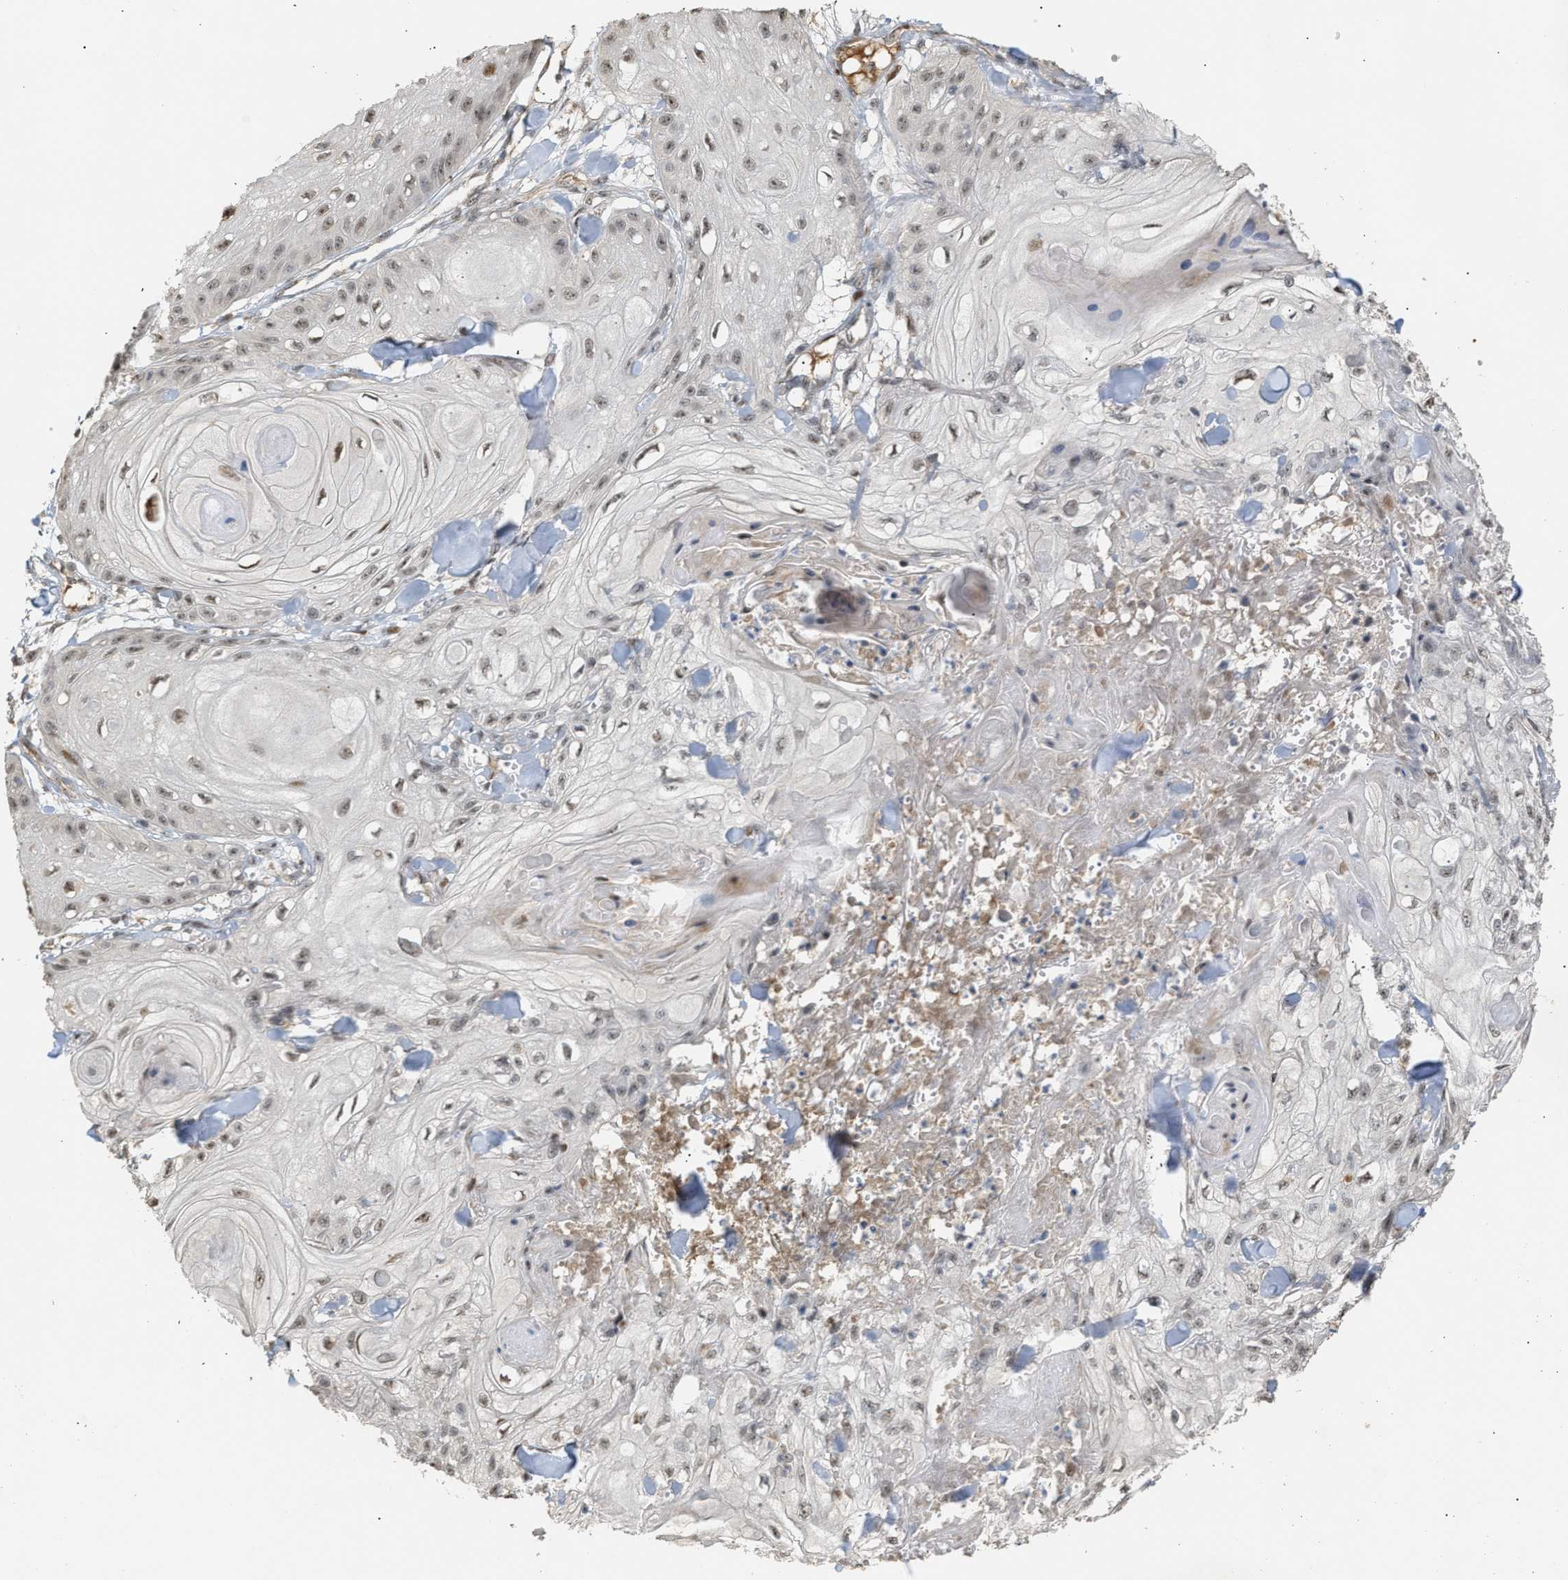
{"staining": {"intensity": "weak", "quantity": ">75%", "location": "nuclear"}, "tissue": "skin cancer", "cell_type": "Tumor cells", "image_type": "cancer", "snomed": [{"axis": "morphology", "description": "Squamous cell carcinoma, NOS"}, {"axis": "topography", "description": "Skin"}], "caption": "Human skin squamous cell carcinoma stained with a protein marker shows weak staining in tumor cells.", "gene": "ZFAND5", "patient": {"sex": "male", "age": 74}}